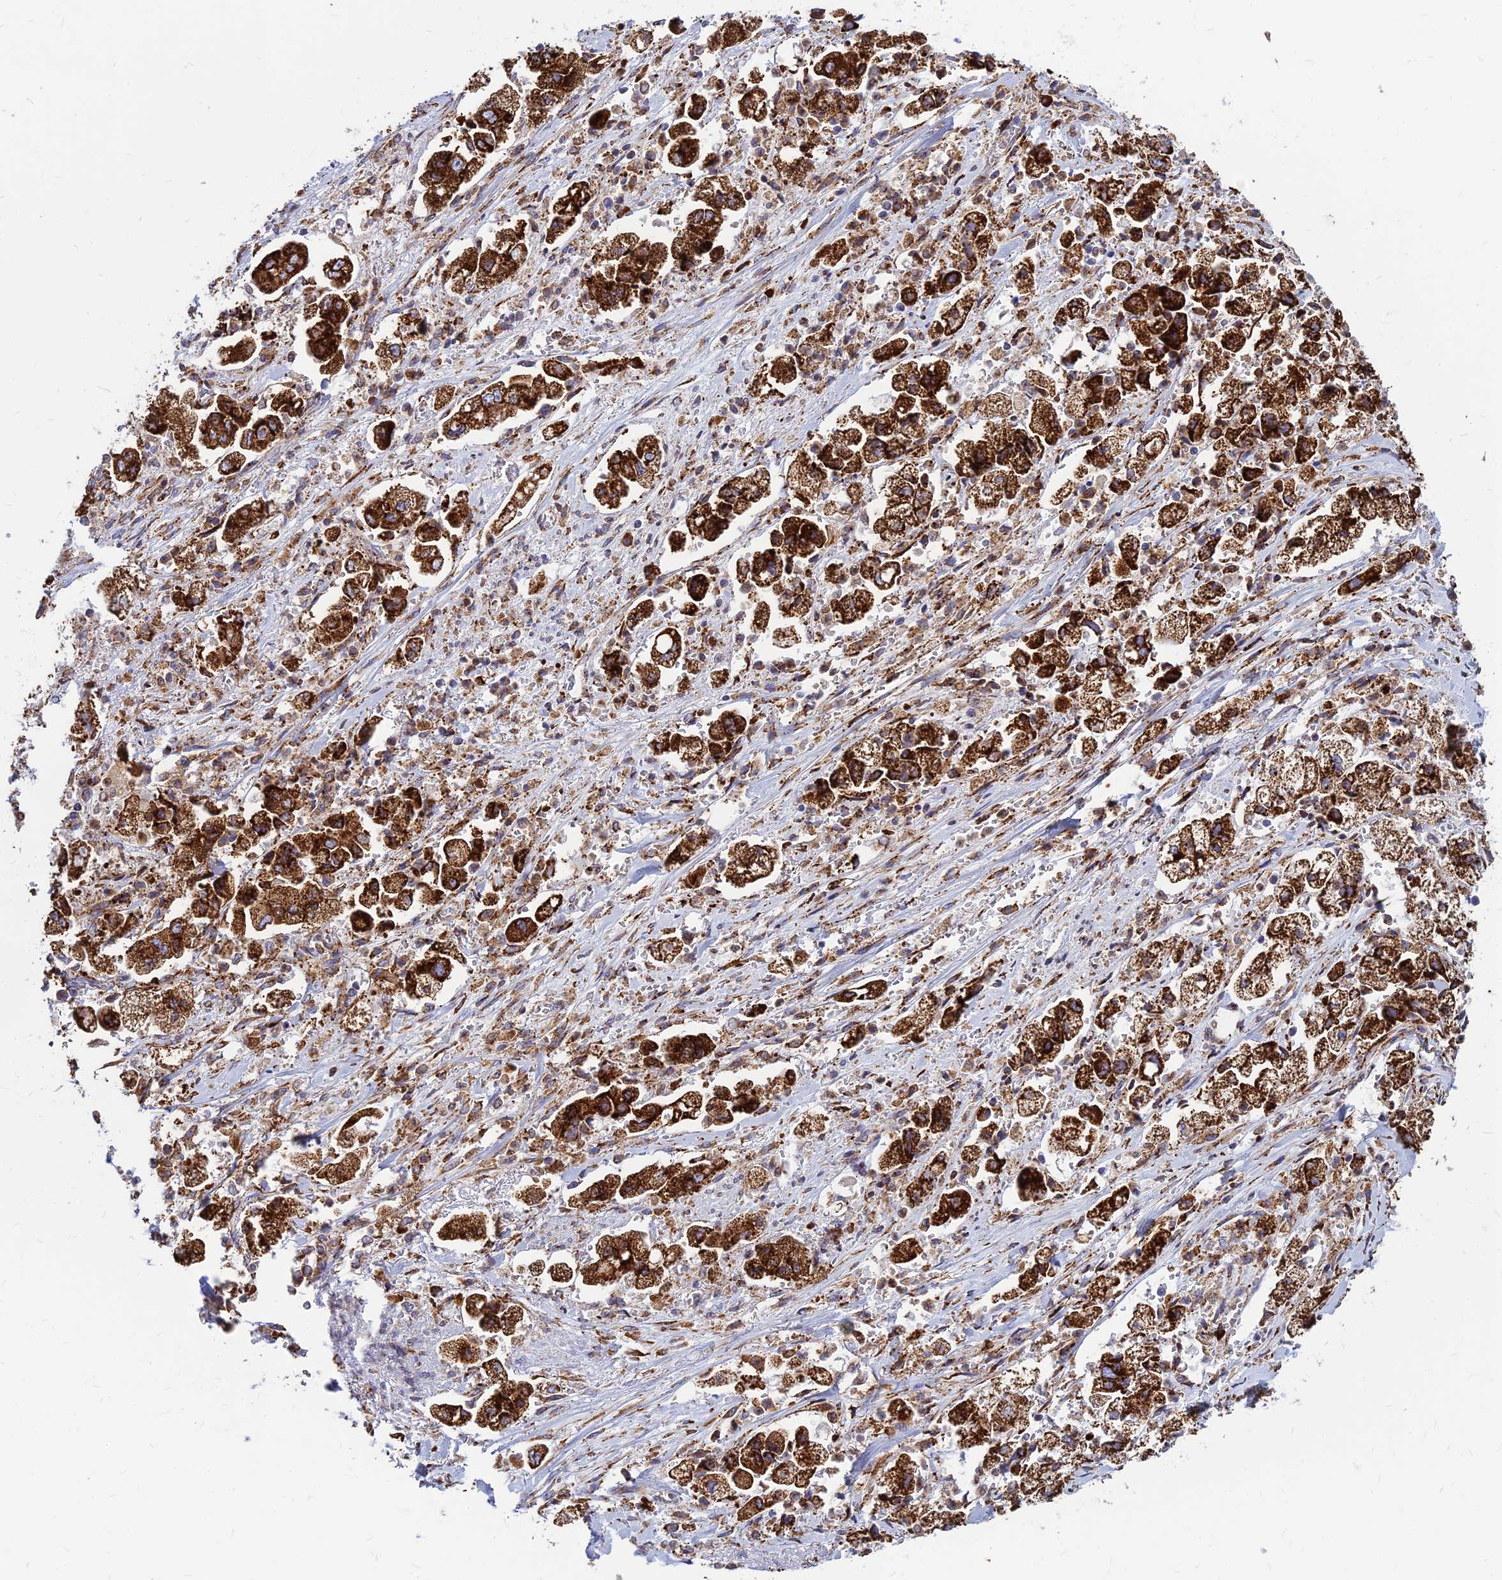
{"staining": {"intensity": "strong", "quantity": ">75%", "location": "cytoplasmic/membranous"}, "tissue": "stomach cancer", "cell_type": "Tumor cells", "image_type": "cancer", "snomed": [{"axis": "morphology", "description": "Adenocarcinoma, NOS"}, {"axis": "topography", "description": "Stomach"}], "caption": "An IHC photomicrograph of tumor tissue is shown. Protein staining in brown shows strong cytoplasmic/membranous positivity in stomach adenocarcinoma within tumor cells.", "gene": "CCT6B", "patient": {"sex": "male", "age": 62}}